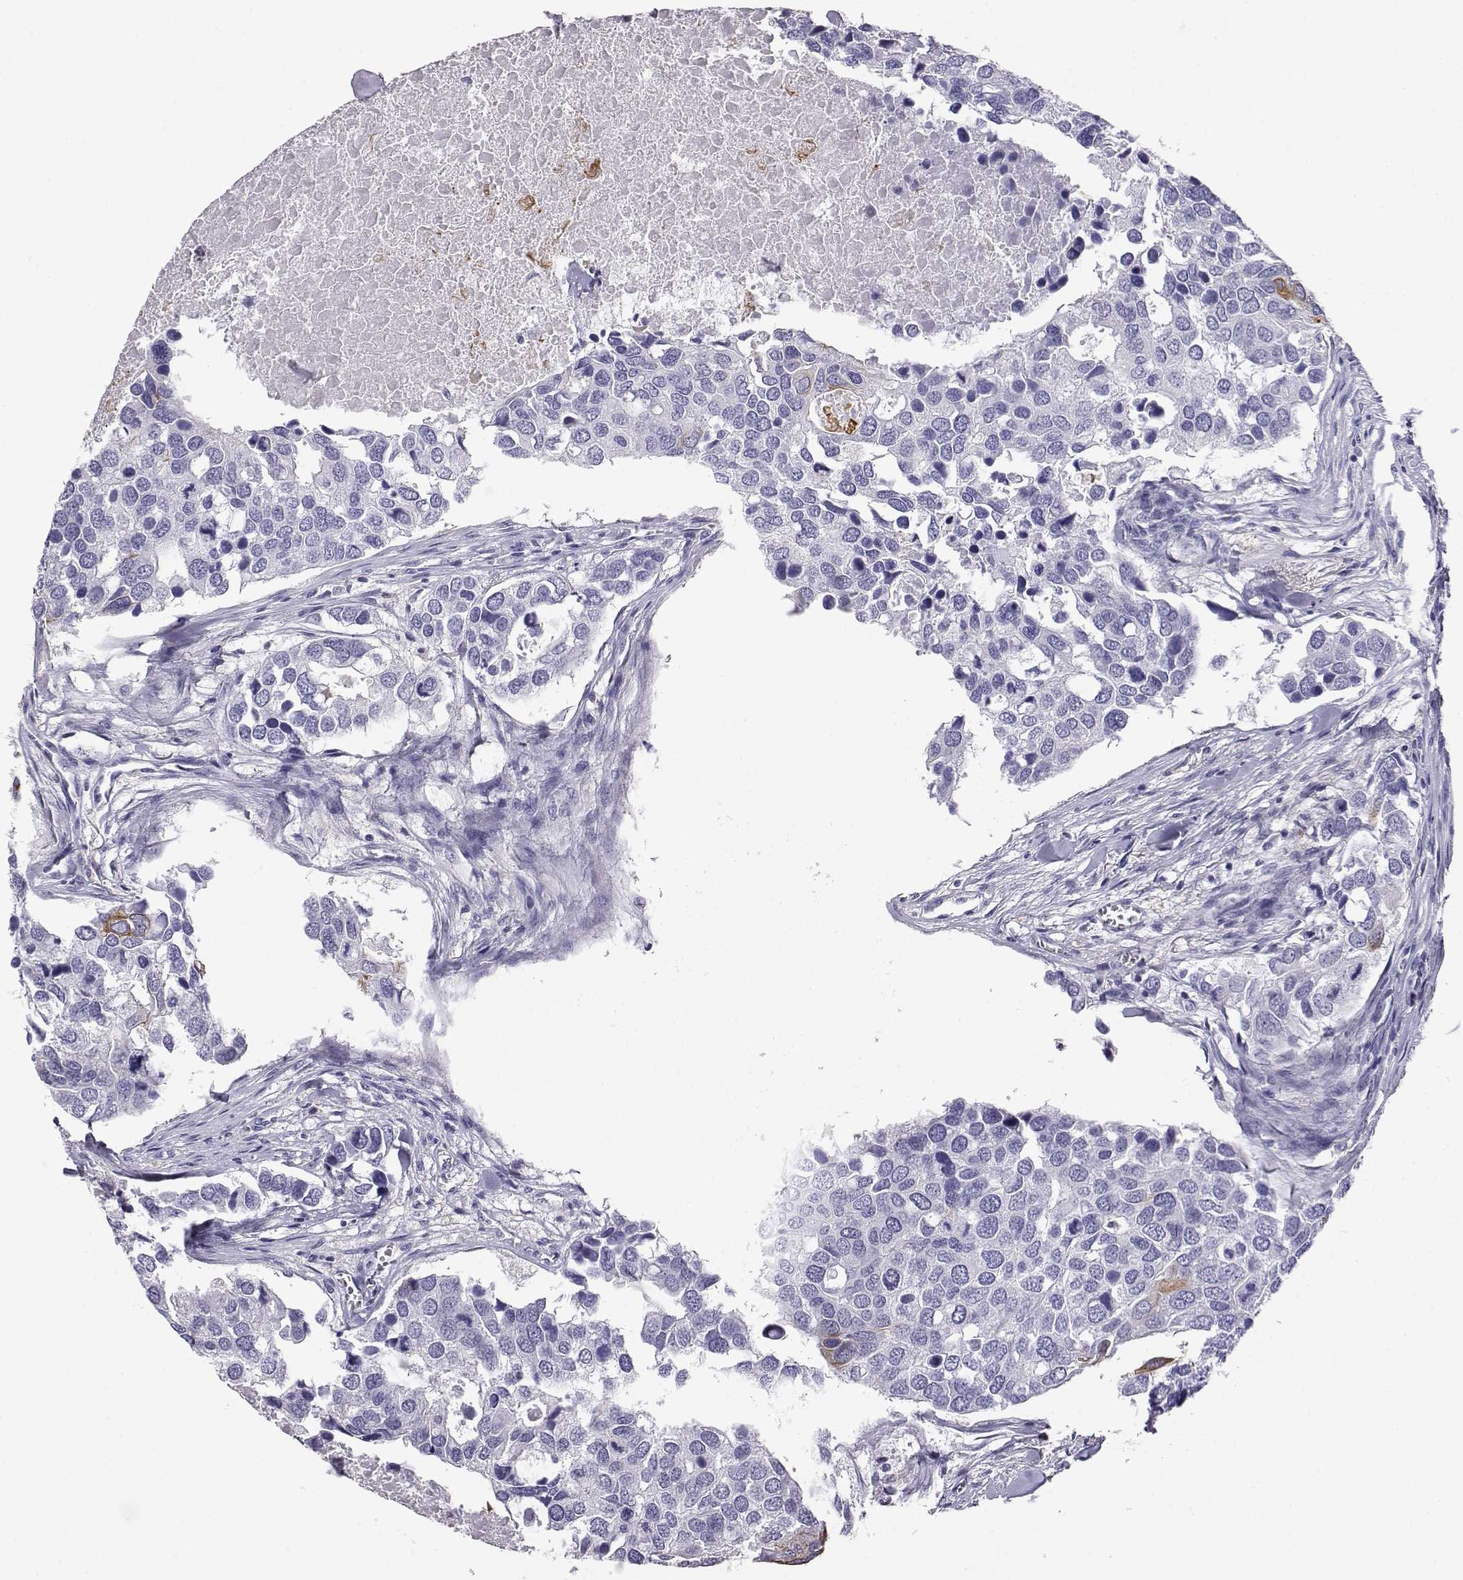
{"staining": {"intensity": "negative", "quantity": "none", "location": "none"}, "tissue": "breast cancer", "cell_type": "Tumor cells", "image_type": "cancer", "snomed": [{"axis": "morphology", "description": "Duct carcinoma"}, {"axis": "topography", "description": "Breast"}], "caption": "Protein analysis of breast intraductal carcinoma displays no significant staining in tumor cells.", "gene": "AKR1B1", "patient": {"sex": "female", "age": 83}}